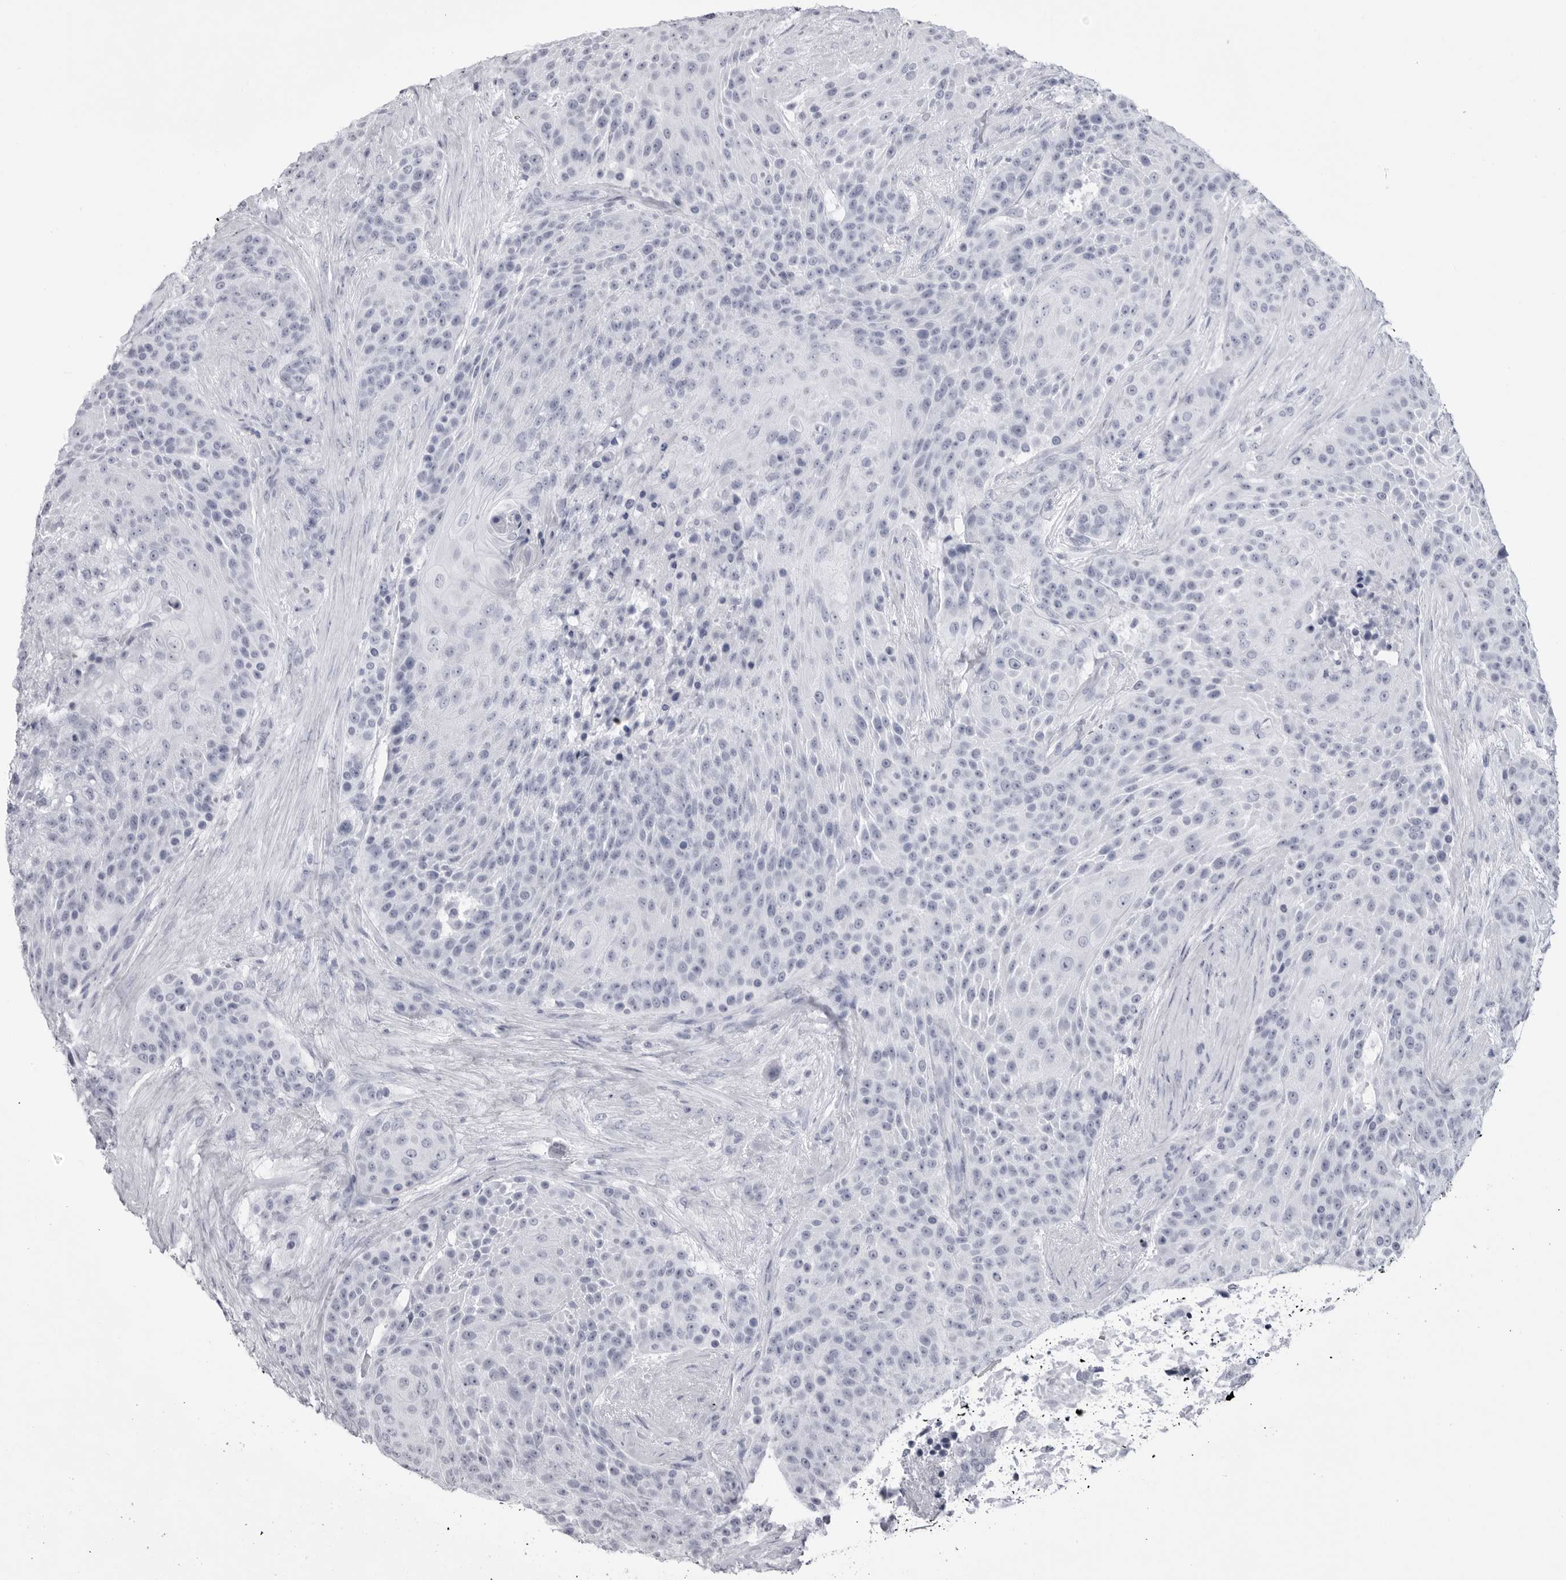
{"staining": {"intensity": "negative", "quantity": "none", "location": "none"}, "tissue": "urothelial cancer", "cell_type": "Tumor cells", "image_type": "cancer", "snomed": [{"axis": "morphology", "description": "Urothelial carcinoma, High grade"}, {"axis": "topography", "description": "Urinary bladder"}], "caption": "High magnification brightfield microscopy of urothelial cancer stained with DAB (3,3'-diaminobenzidine) (brown) and counterstained with hematoxylin (blue): tumor cells show no significant expression.", "gene": "STAP2", "patient": {"sex": "female", "age": 63}}